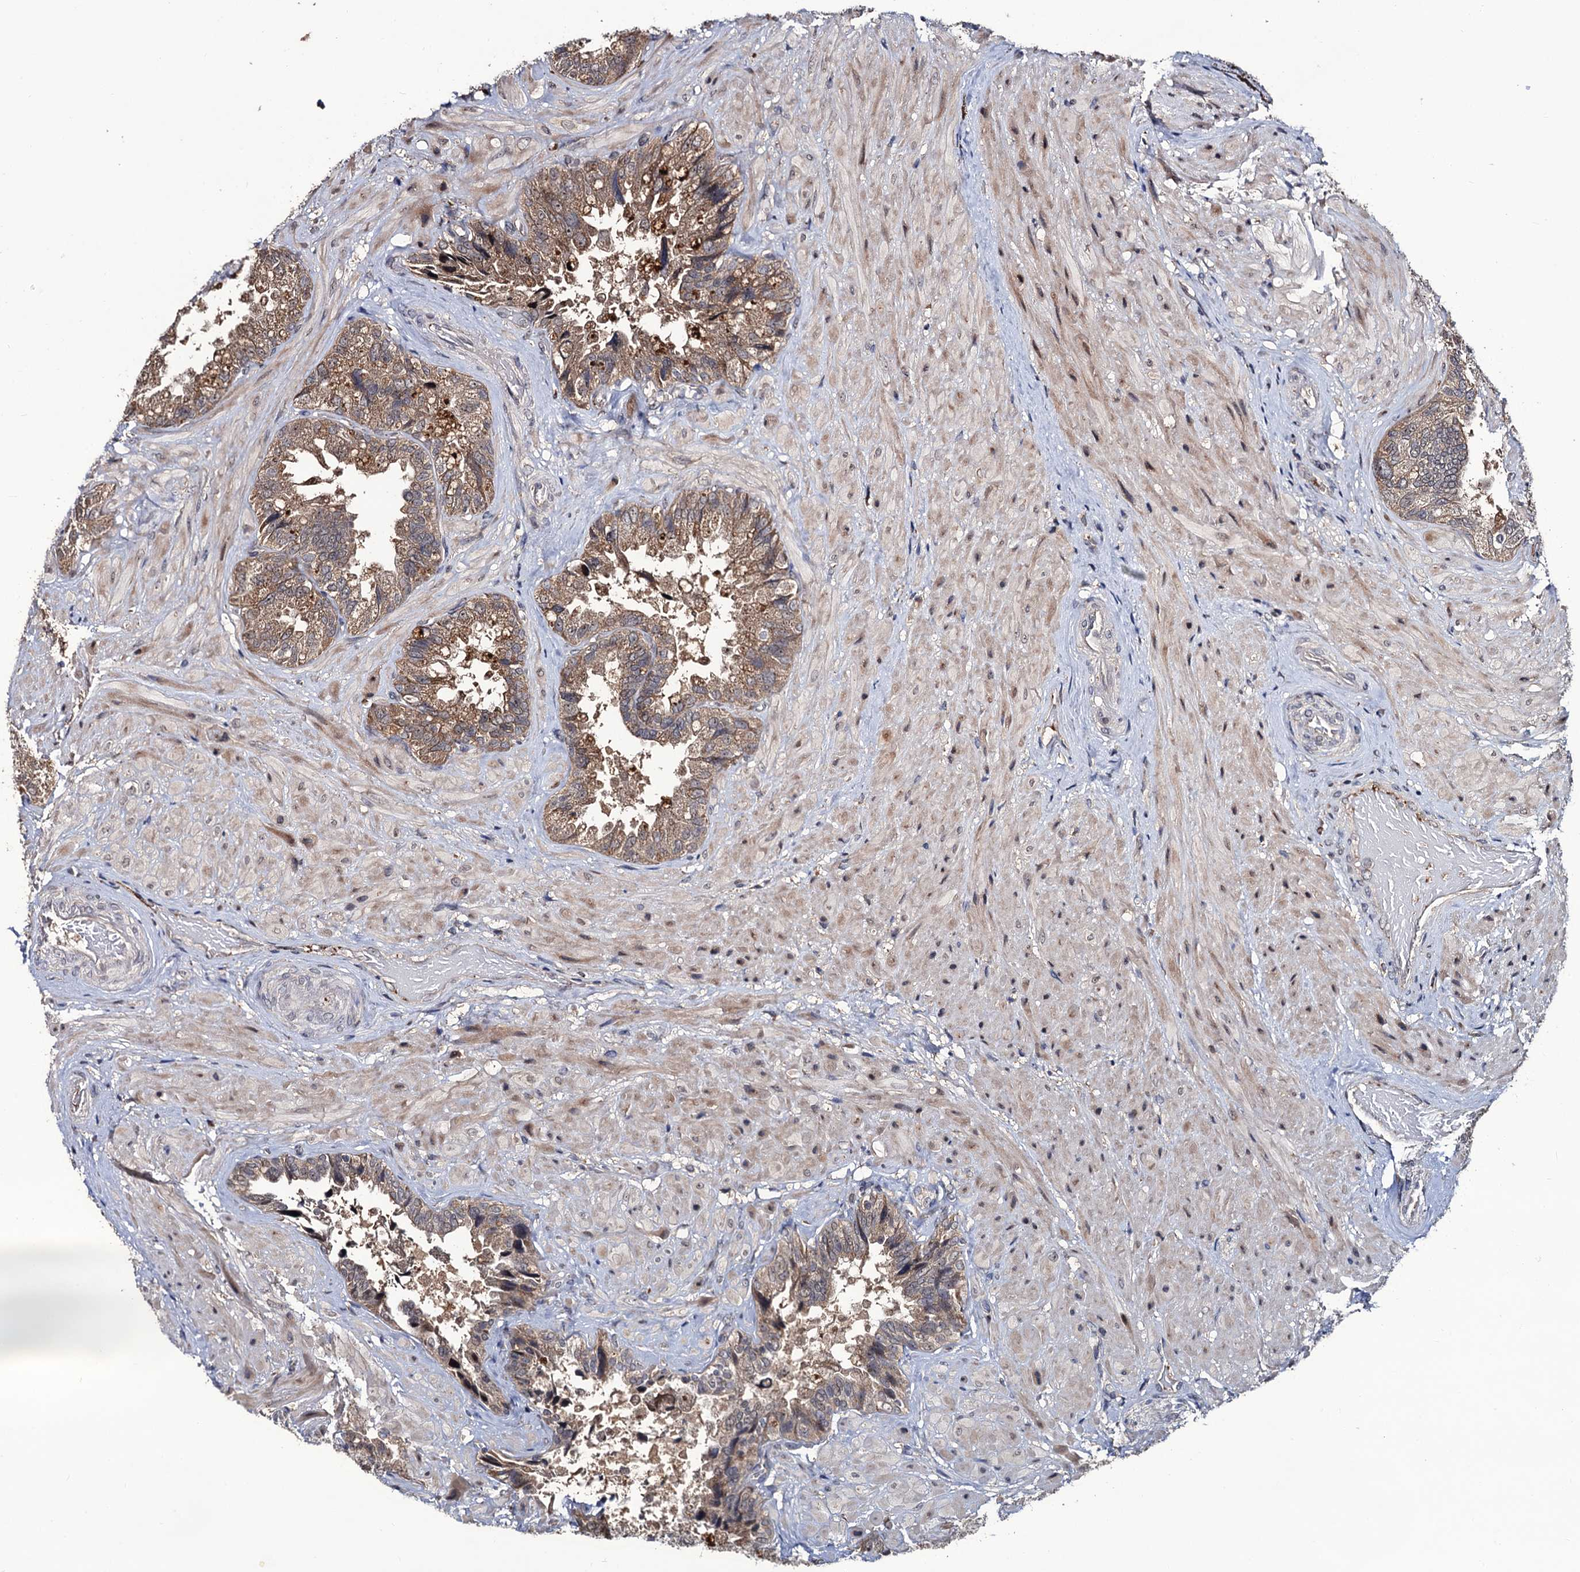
{"staining": {"intensity": "moderate", "quantity": ">75%", "location": "cytoplasmic/membranous"}, "tissue": "seminal vesicle", "cell_type": "Glandular cells", "image_type": "normal", "snomed": [{"axis": "morphology", "description": "Normal tissue, NOS"}, {"axis": "topography", "description": "Prostate and seminal vesicle, NOS"}, {"axis": "topography", "description": "Prostate"}, {"axis": "topography", "description": "Seminal veicle"}], "caption": "Immunohistochemical staining of unremarkable seminal vesicle reveals medium levels of moderate cytoplasmic/membranous staining in approximately >75% of glandular cells.", "gene": "LRRC63", "patient": {"sex": "male", "age": 67}}